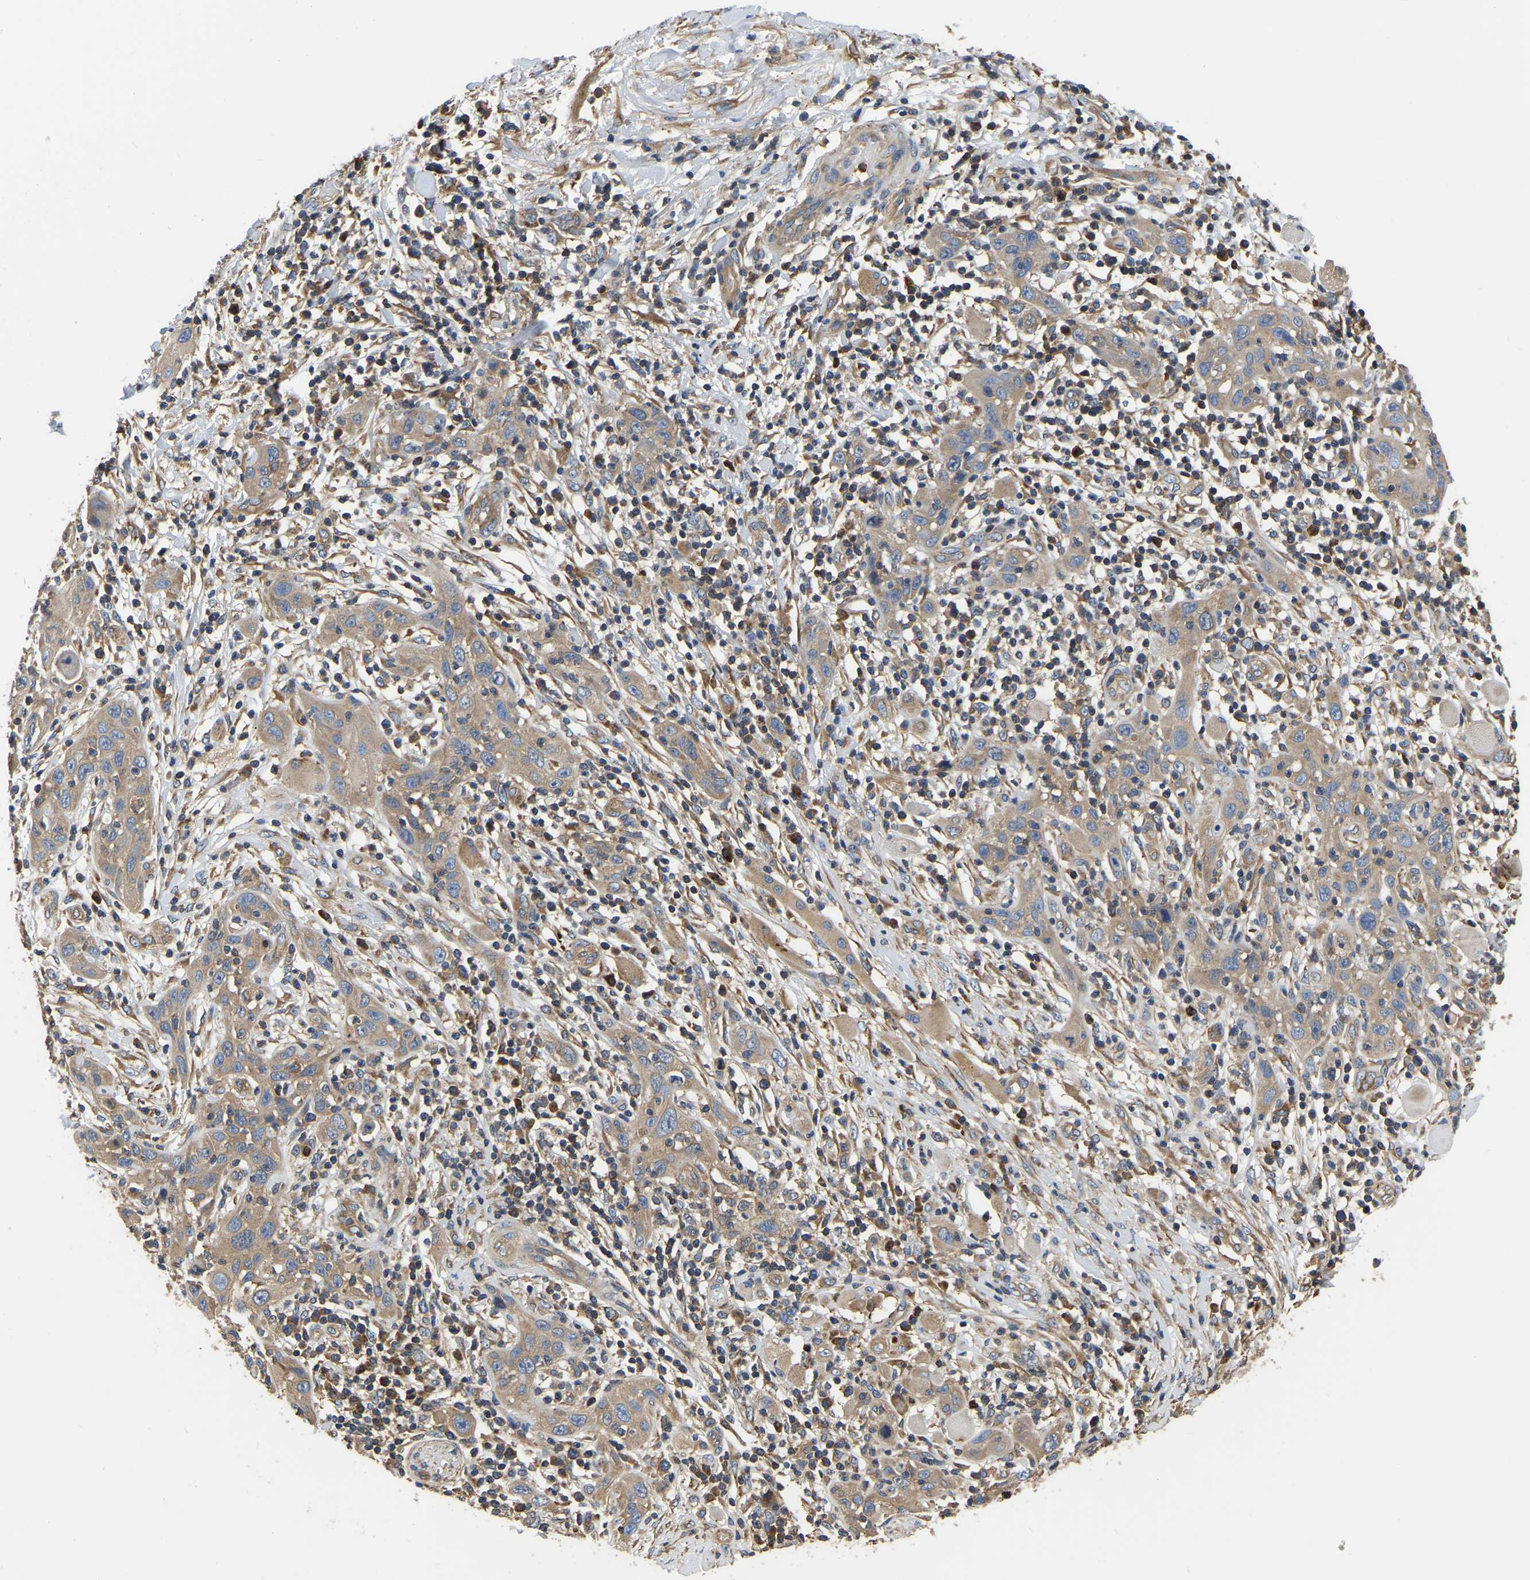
{"staining": {"intensity": "weak", "quantity": ">75%", "location": "cytoplasmic/membranous"}, "tissue": "skin cancer", "cell_type": "Tumor cells", "image_type": "cancer", "snomed": [{"axis": "morphology", "description": "Squamous cell carcinoma, NOS"}, {"axis": "topography", "description": "Skin"}], "caption": "A photomicrograph of human skin squamous cell carcinoma stained for a protein exhibits weak cytoplasmic/membranous brown staining in tumor cells. Using DAB (brown) and hematoxylin (blue) stains, captured at high magnification using brightfield microscopy.", "gene": "GARS1", "patient": {"sex": "female", "age": 88}}